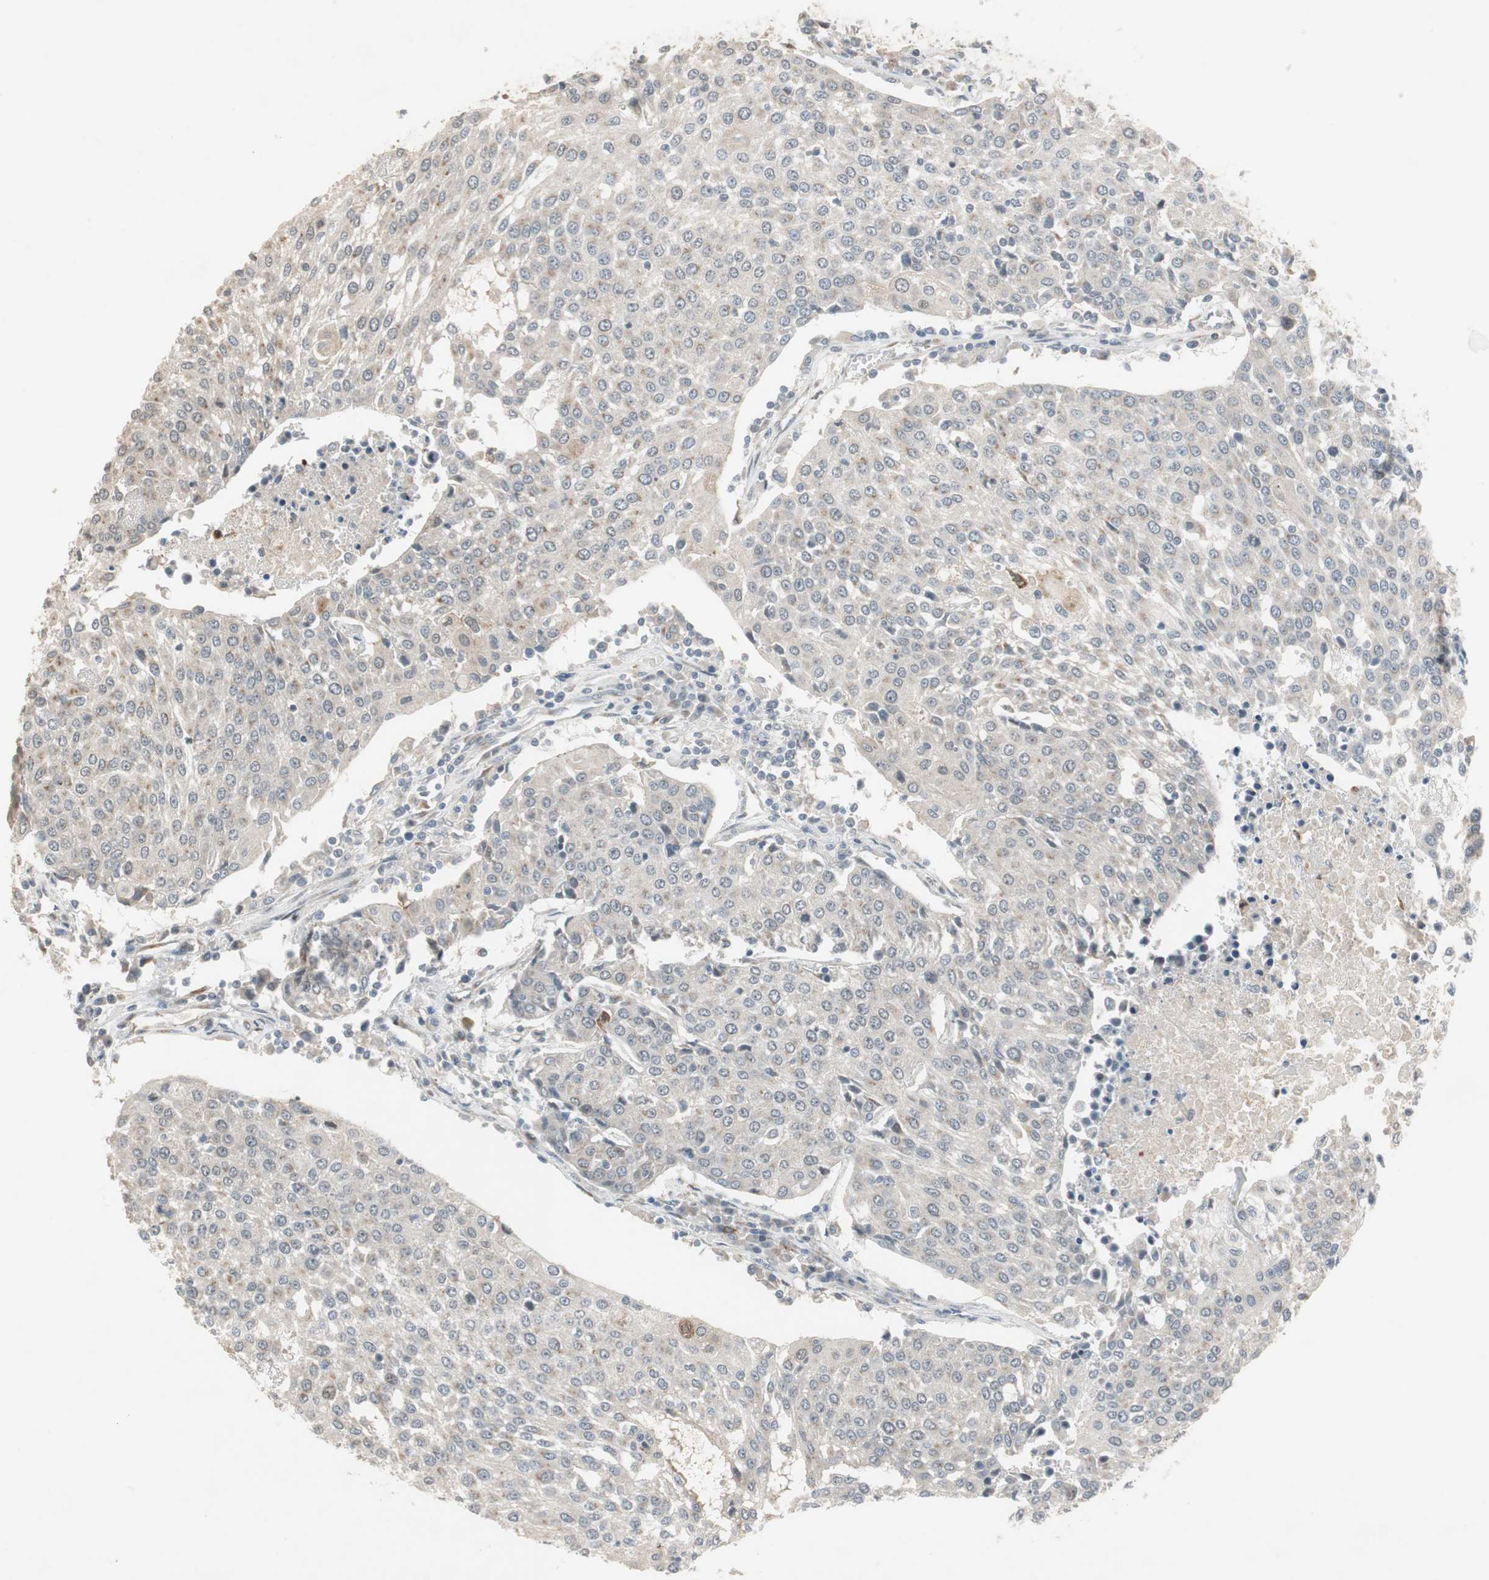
{"staining": {"intensity": "weak", "quantity": "<25%", "location": "cytoplasmic/membranous,nuclear"}, "tissue": "urothelial cancer", "cell_type": "Tumor cells", "image_type": "cancer", "snomed": [{"axis": "morphology", "description": "Urothelial carcinoma, High grade"}, {"axis": "topography", "description": "Urinary bladder"}], "caption": "A high-resolution image shows IHC staining of urothelial cancer, which shows no significant staining in tumor cells.", "gene": "SNX4", "patient": {"sex": "female", "age": 85}}